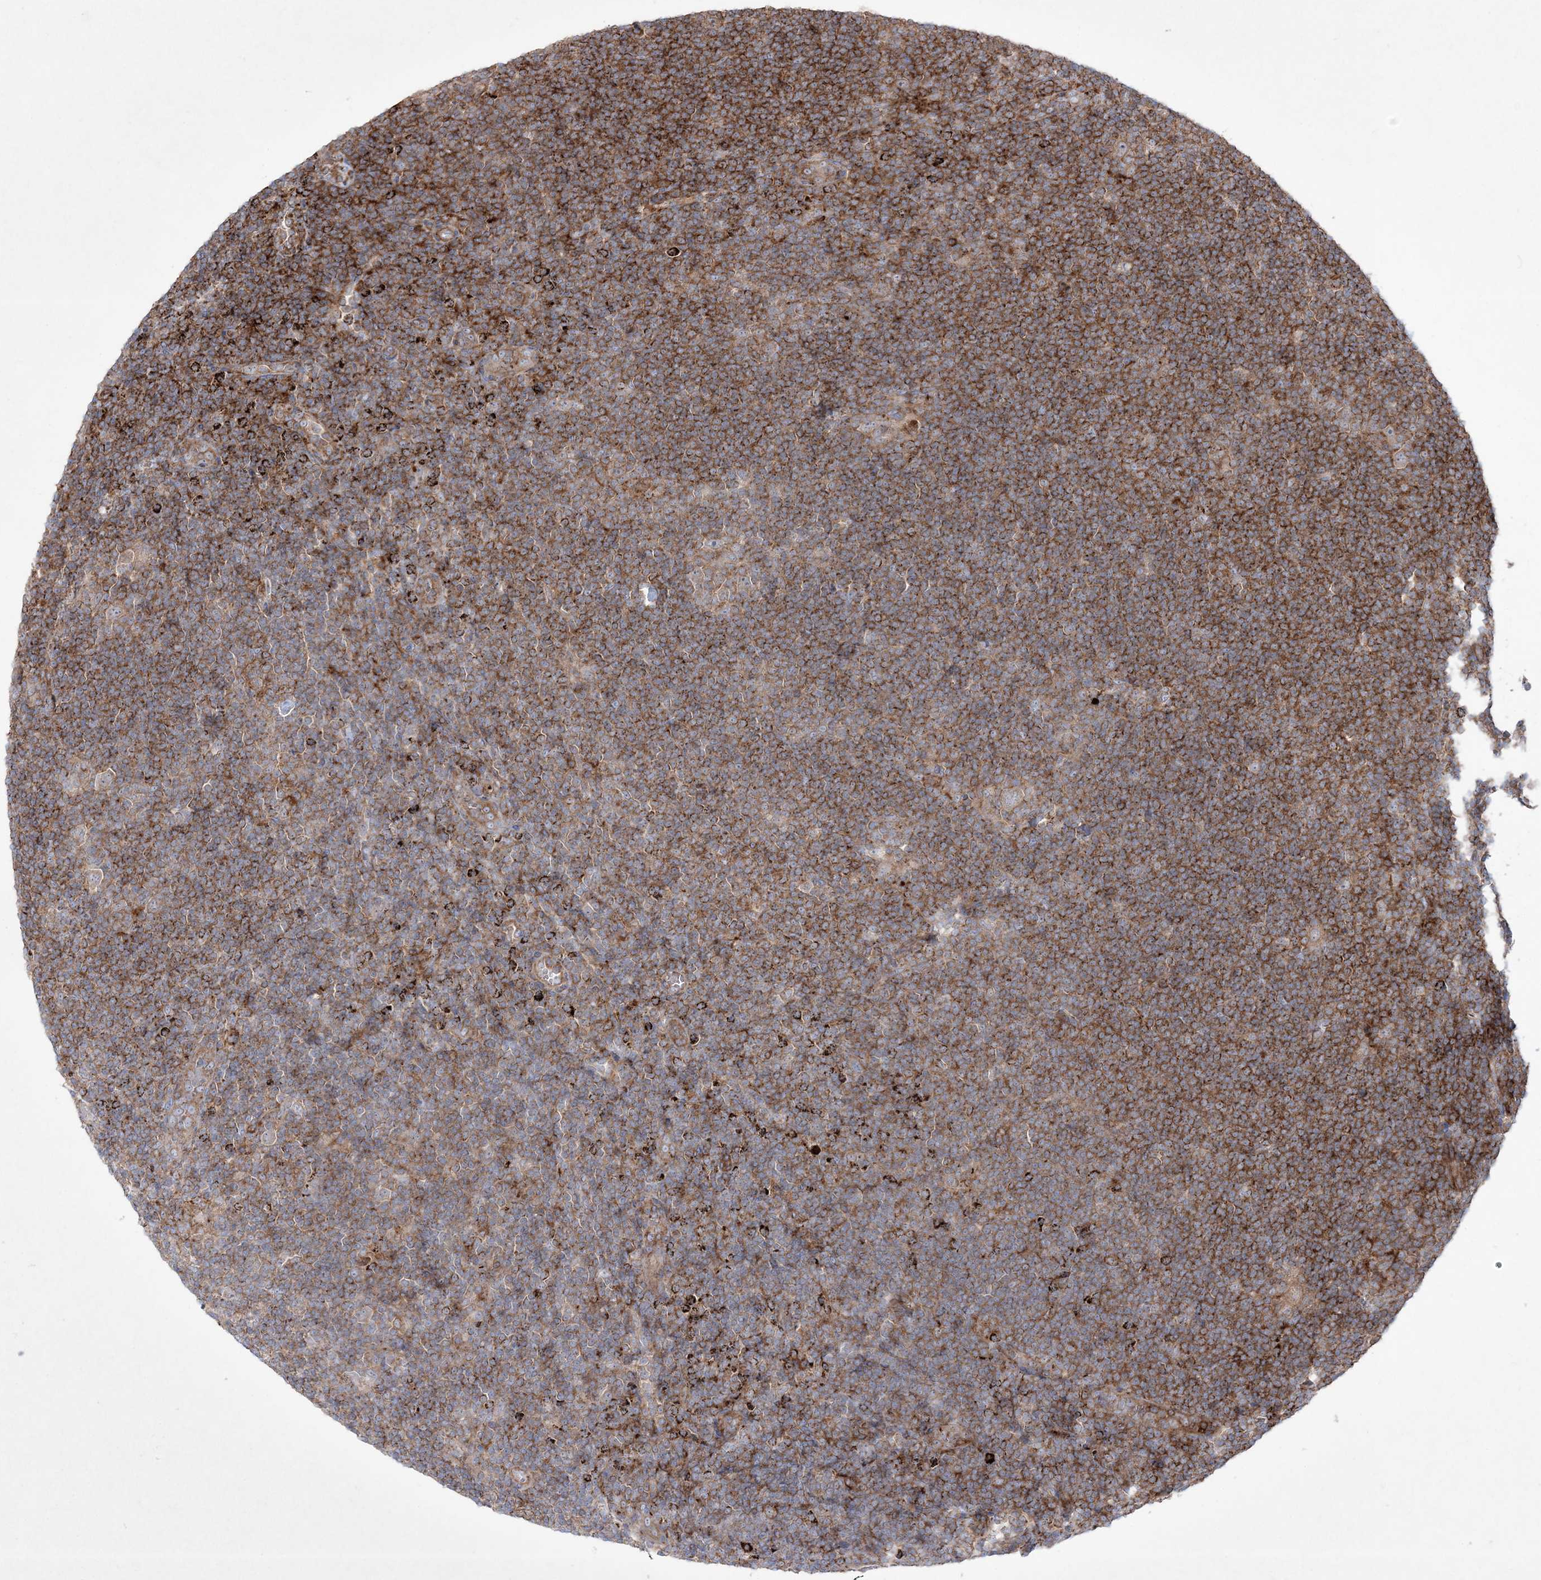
{"staining": {"intensity": "weak", "quantity": "25%-75%", "location": "cytoplasmic/membranous"}, "tissue": "lymphoma", "cell_type": "Tumor cells", "image_type": "cancer", "snomed": [{"axis": "morphology", "description": "Hodgkin's disease, NOS"}, {"axis": "topography", "description": "Lymph node"}], "caption": "Human Hodgkin's disease stained with a protein marker reveals weak staining in tumor cells.", "gene": "RICTOR", "patient": {"sex": "female", "age": 57}}